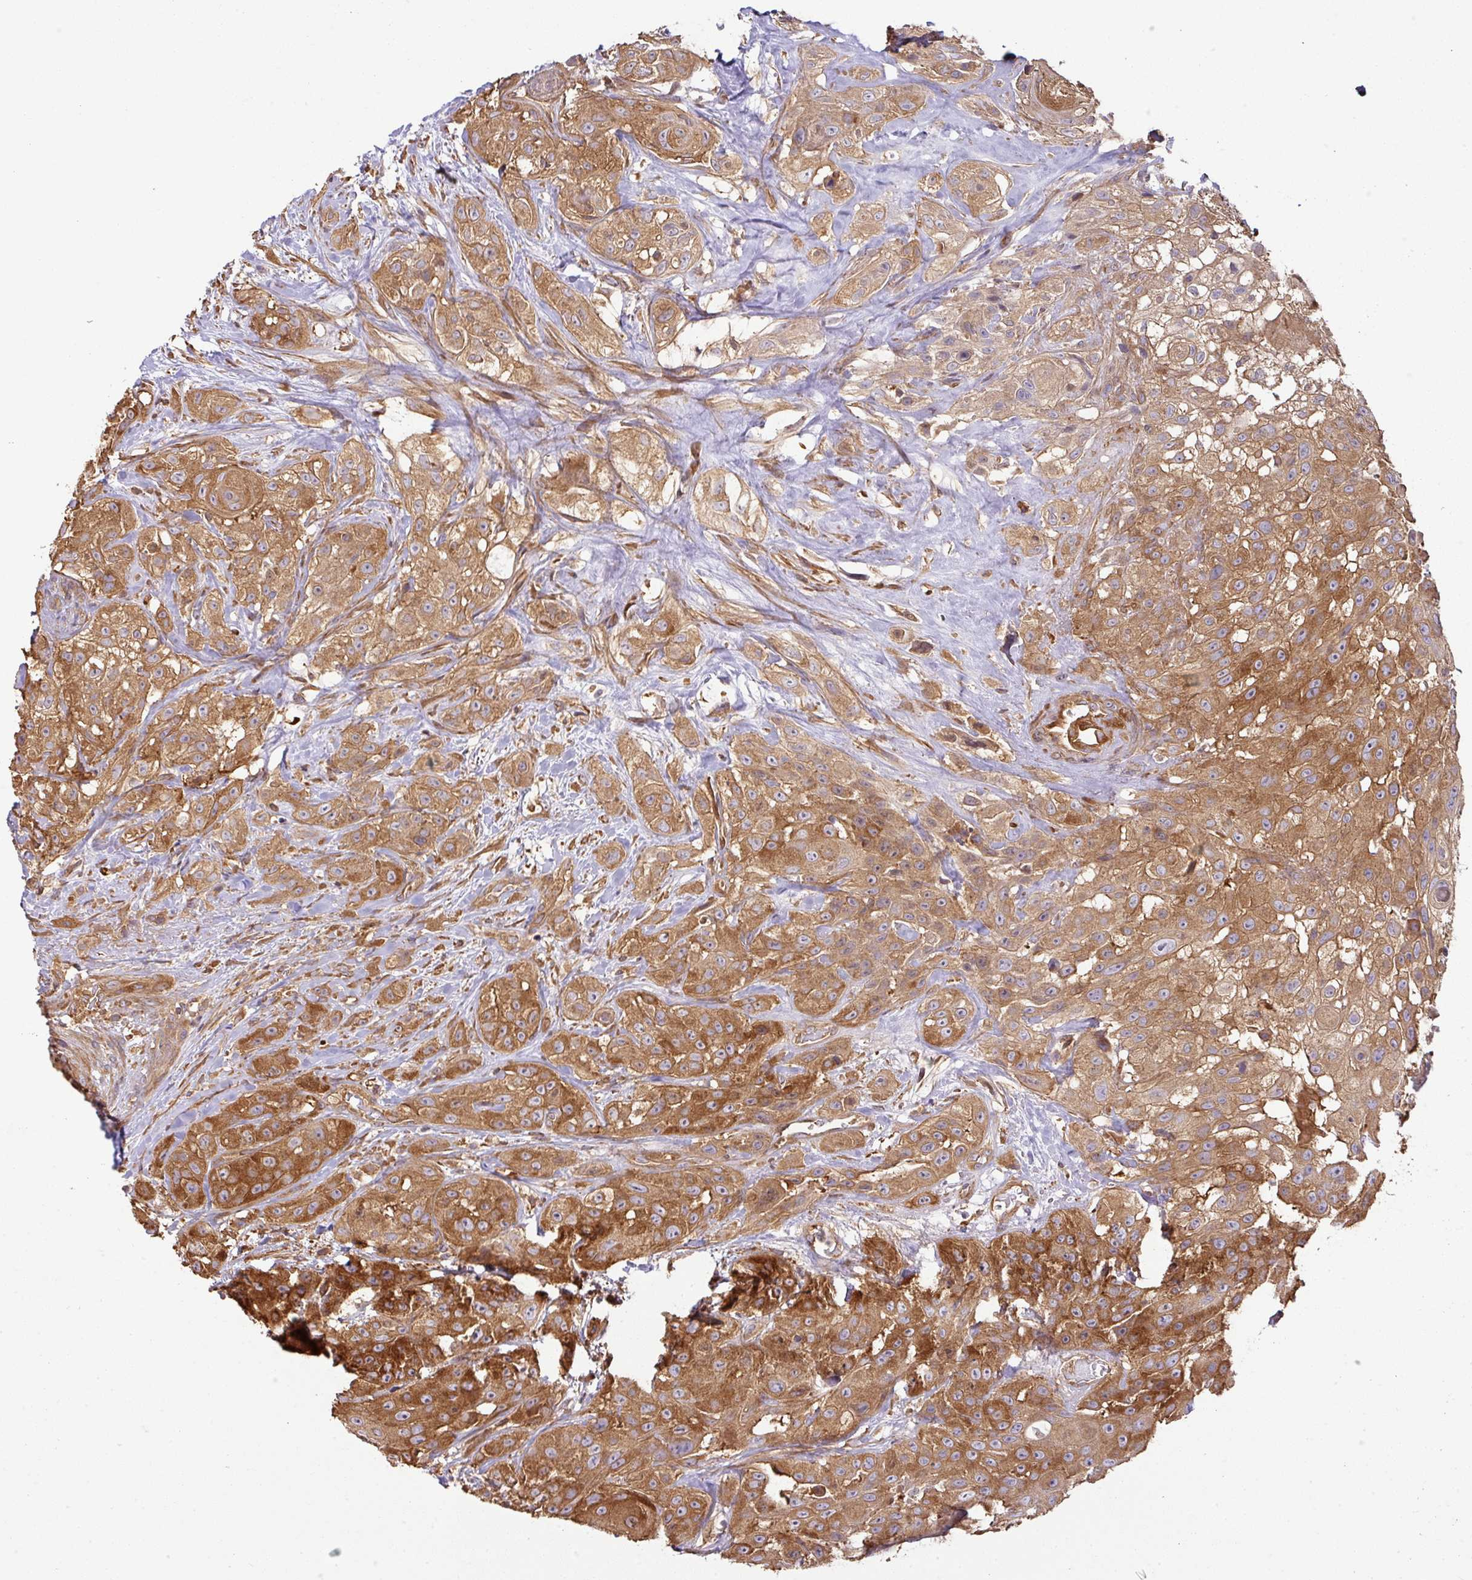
{"staining": {"intensity": "strong", "quantity": ">75%", "location": "cytoplasmic/membranous"}, "tissue": "head and neck cancer", "cell_type": "Tumor cells", "image_type": "cancer", "snomed": [{"axis": "morphology", "description": "Squamous cell carcinoma, NOS"}, {"axis": "topography", "description": "Head-Neck"}], "caption": "Immunohistochemistry (DAB (3,3'-diaminobenzidine)) staining of head and neck cancer (squamous cell carcinoma) exhibits strong cytoplasmic/membranous protein staining in about >75% of tumor cells. Using DAB (3,3'-diaminobenzidine) (brown) and hematoxylin (blue) stains, captured at high magnification using brightfield microscopy.", "gene": "GSPT1", "patient": {"sex": "male", "age": 83}}